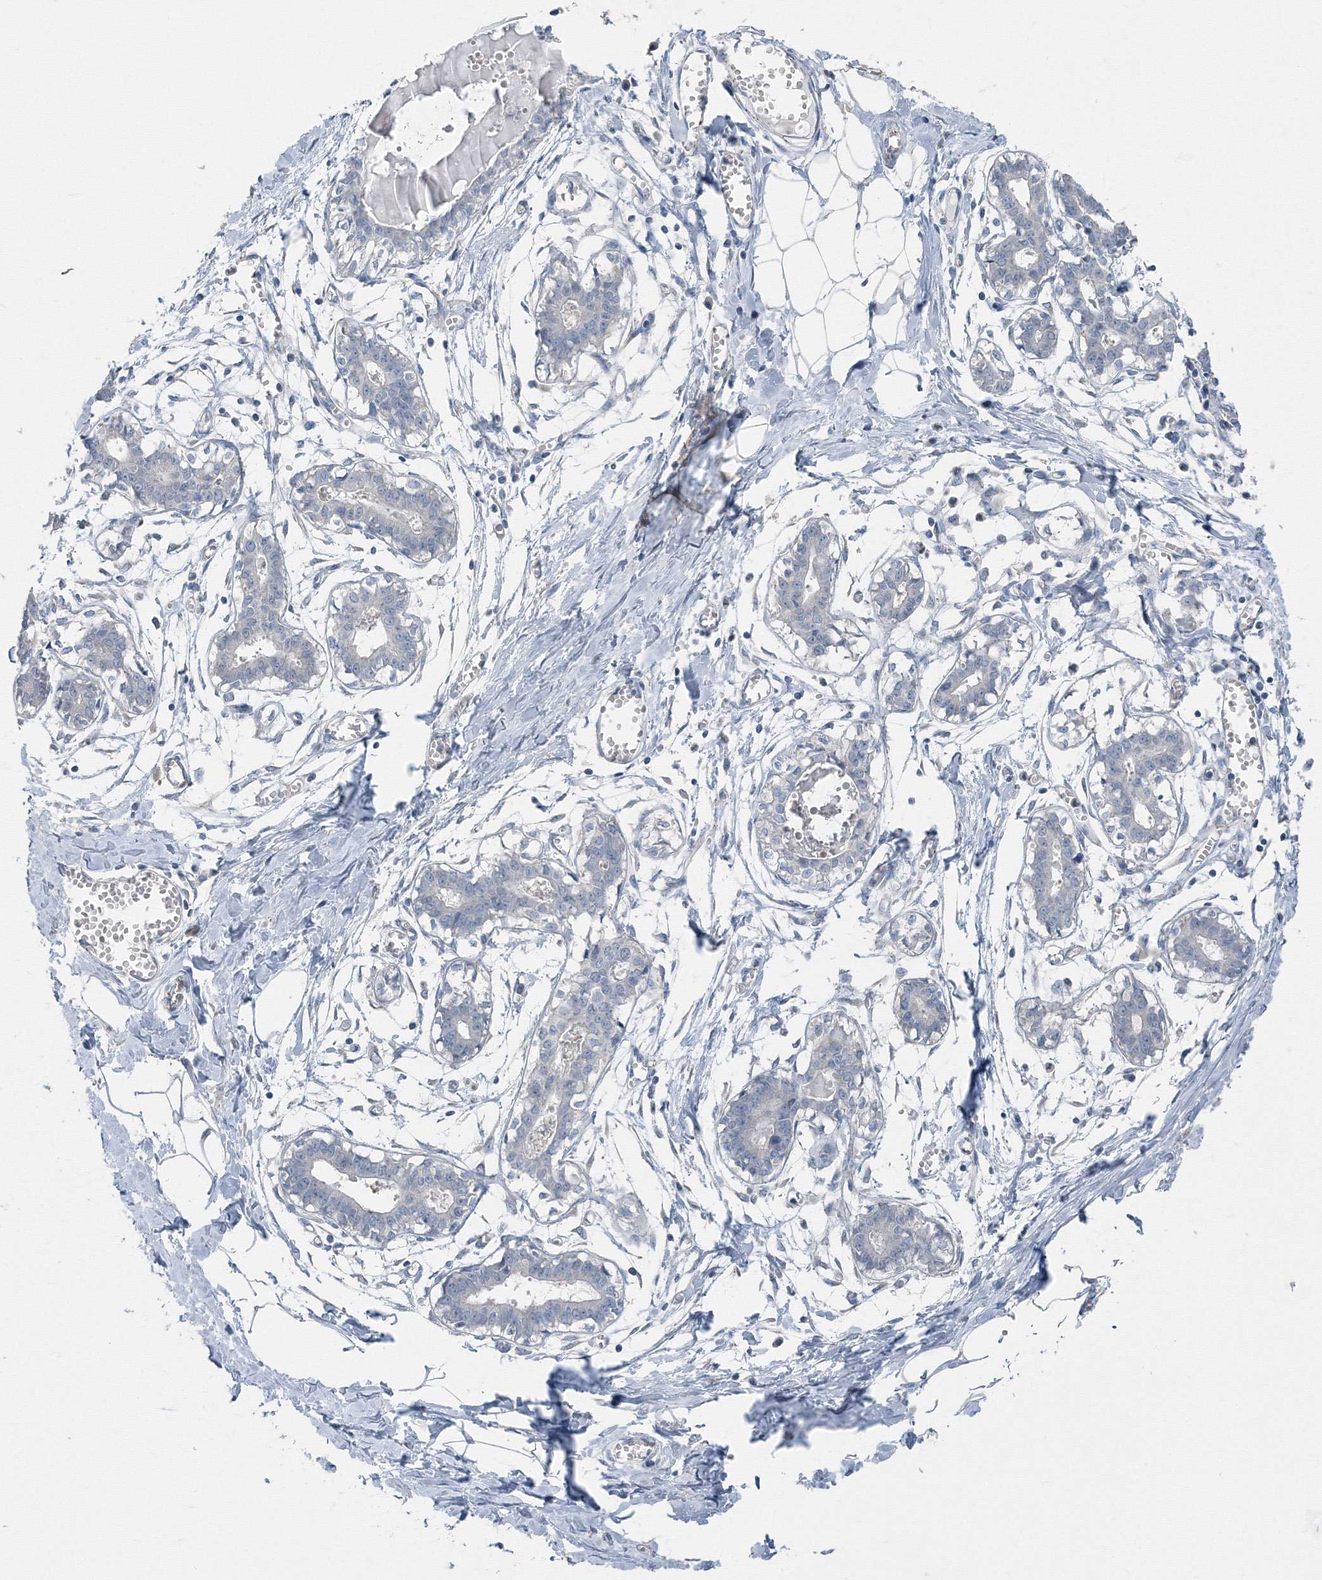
{"staining": {"intensity": "negative", "quantity": "none", "location": "none"}, "tissue": "breast", "cell_type": "Adipocytes", "image_type": "normal", "snomed": [{"axis": "morphology", "description": "Normal tissue, NOS"}, {"axis": "topography", "description": "Breast"}], "caption": "Immunohistochemical staining of benign breast demonstrates no significant positivity in adipocytes. (DAB (3,3'-diaminobenzidine) IHC with hematoxylin counter stain).", "gene": "AASDH", "patient": {"sex": "female", "age": 27}}